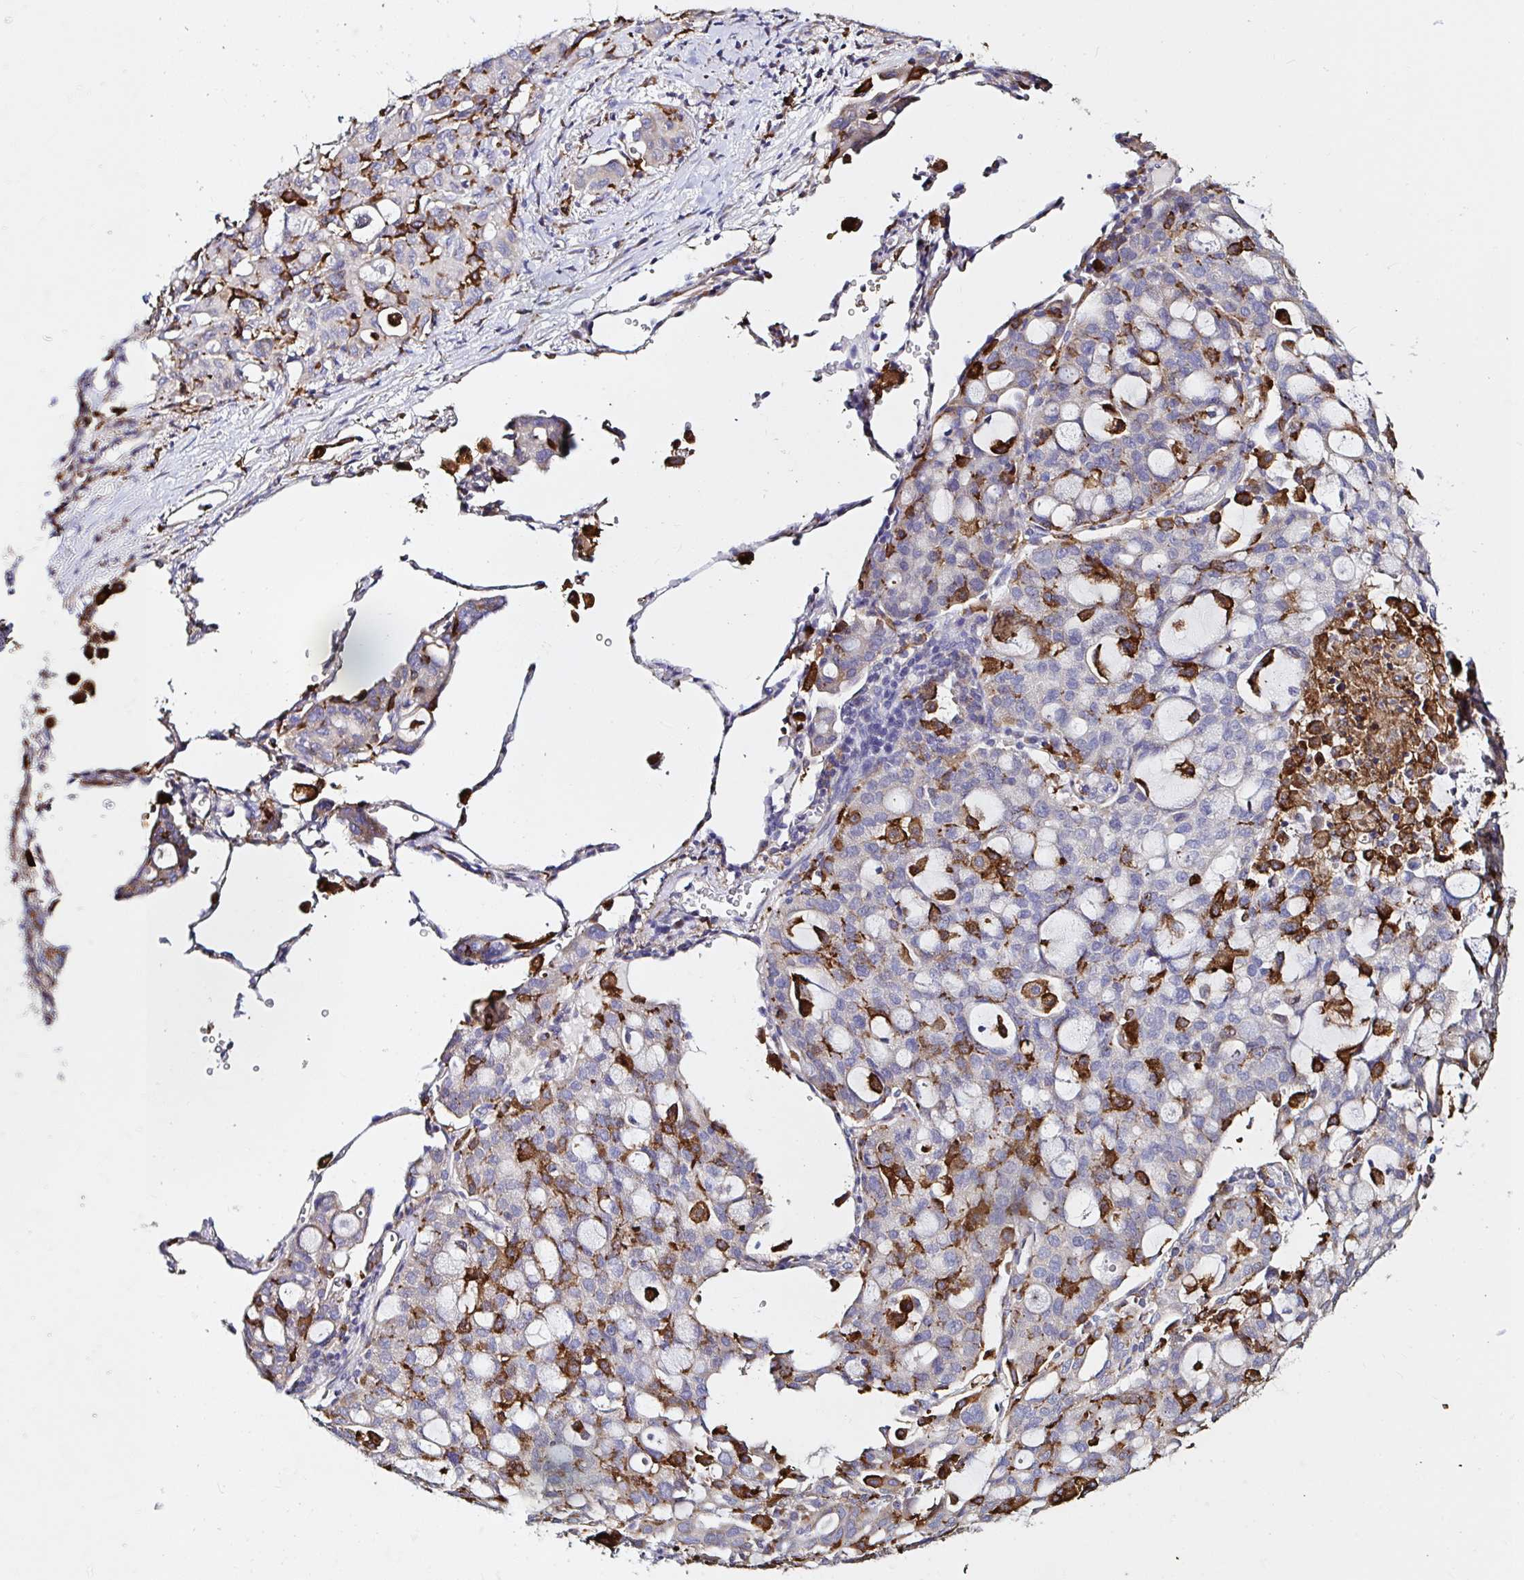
{"staining": {"intensity": "strong", "quantity": "<25%", "location": "cytoplasmic/membranous"}, "tissue": "lung cancer", "cell_type": "Tumor cells", "image_type": "cancer", "snomed": [{"axis": "morphology", "description": "Adenocarcinoma, NOS"}, {"axis": "topography", "description": "Lung"}], "caption": "Human lung adenocarcinoma stained with a protein marker shows strong staining in tumor cells.", "gene": "MSR1", "patient": {"sex": "female", "age": 44}}